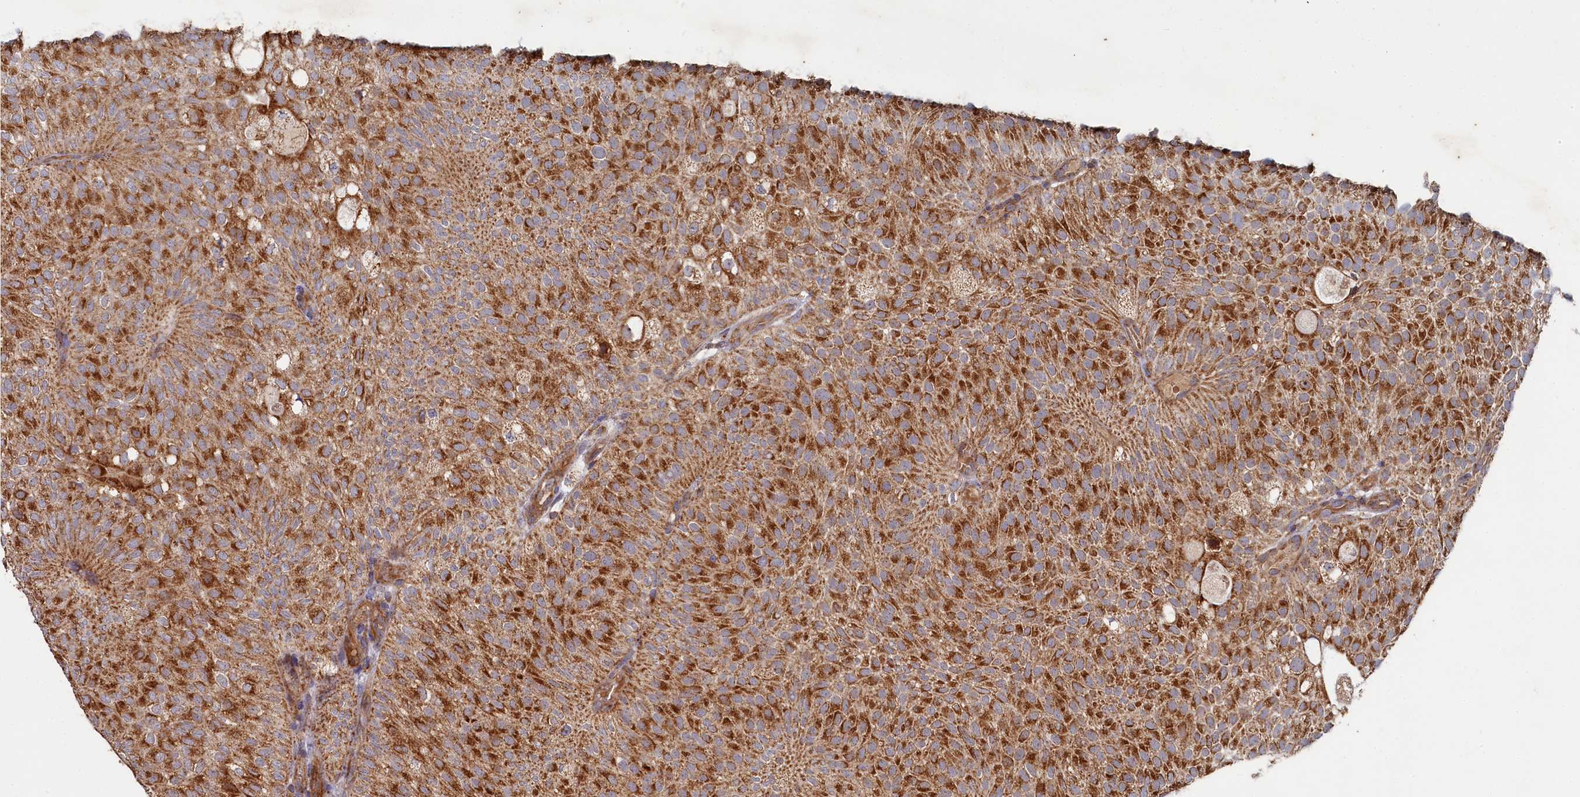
{"staining": {"intensity": "moderate", "quantity": ">75%", "location": "cytoplasmic/membranous"}, "tissue": "urothelial cancer", "cell_type": "Tumor cells", "image_type": "cancer", "snomed": [{"axis": "morphology", "description": "Urothelial carcinoma, Low grade"}, {"axis": "topography", "description": "Urinary bladder"}], "caption": "The histopathology image demonstrates a brown stain indicating the presence of a protein in the cytoplasmic/membranous of tumor cells in urothelial cancer.", "gene": "HAUS2", "patient": {"sex": "male", "age": 78}}